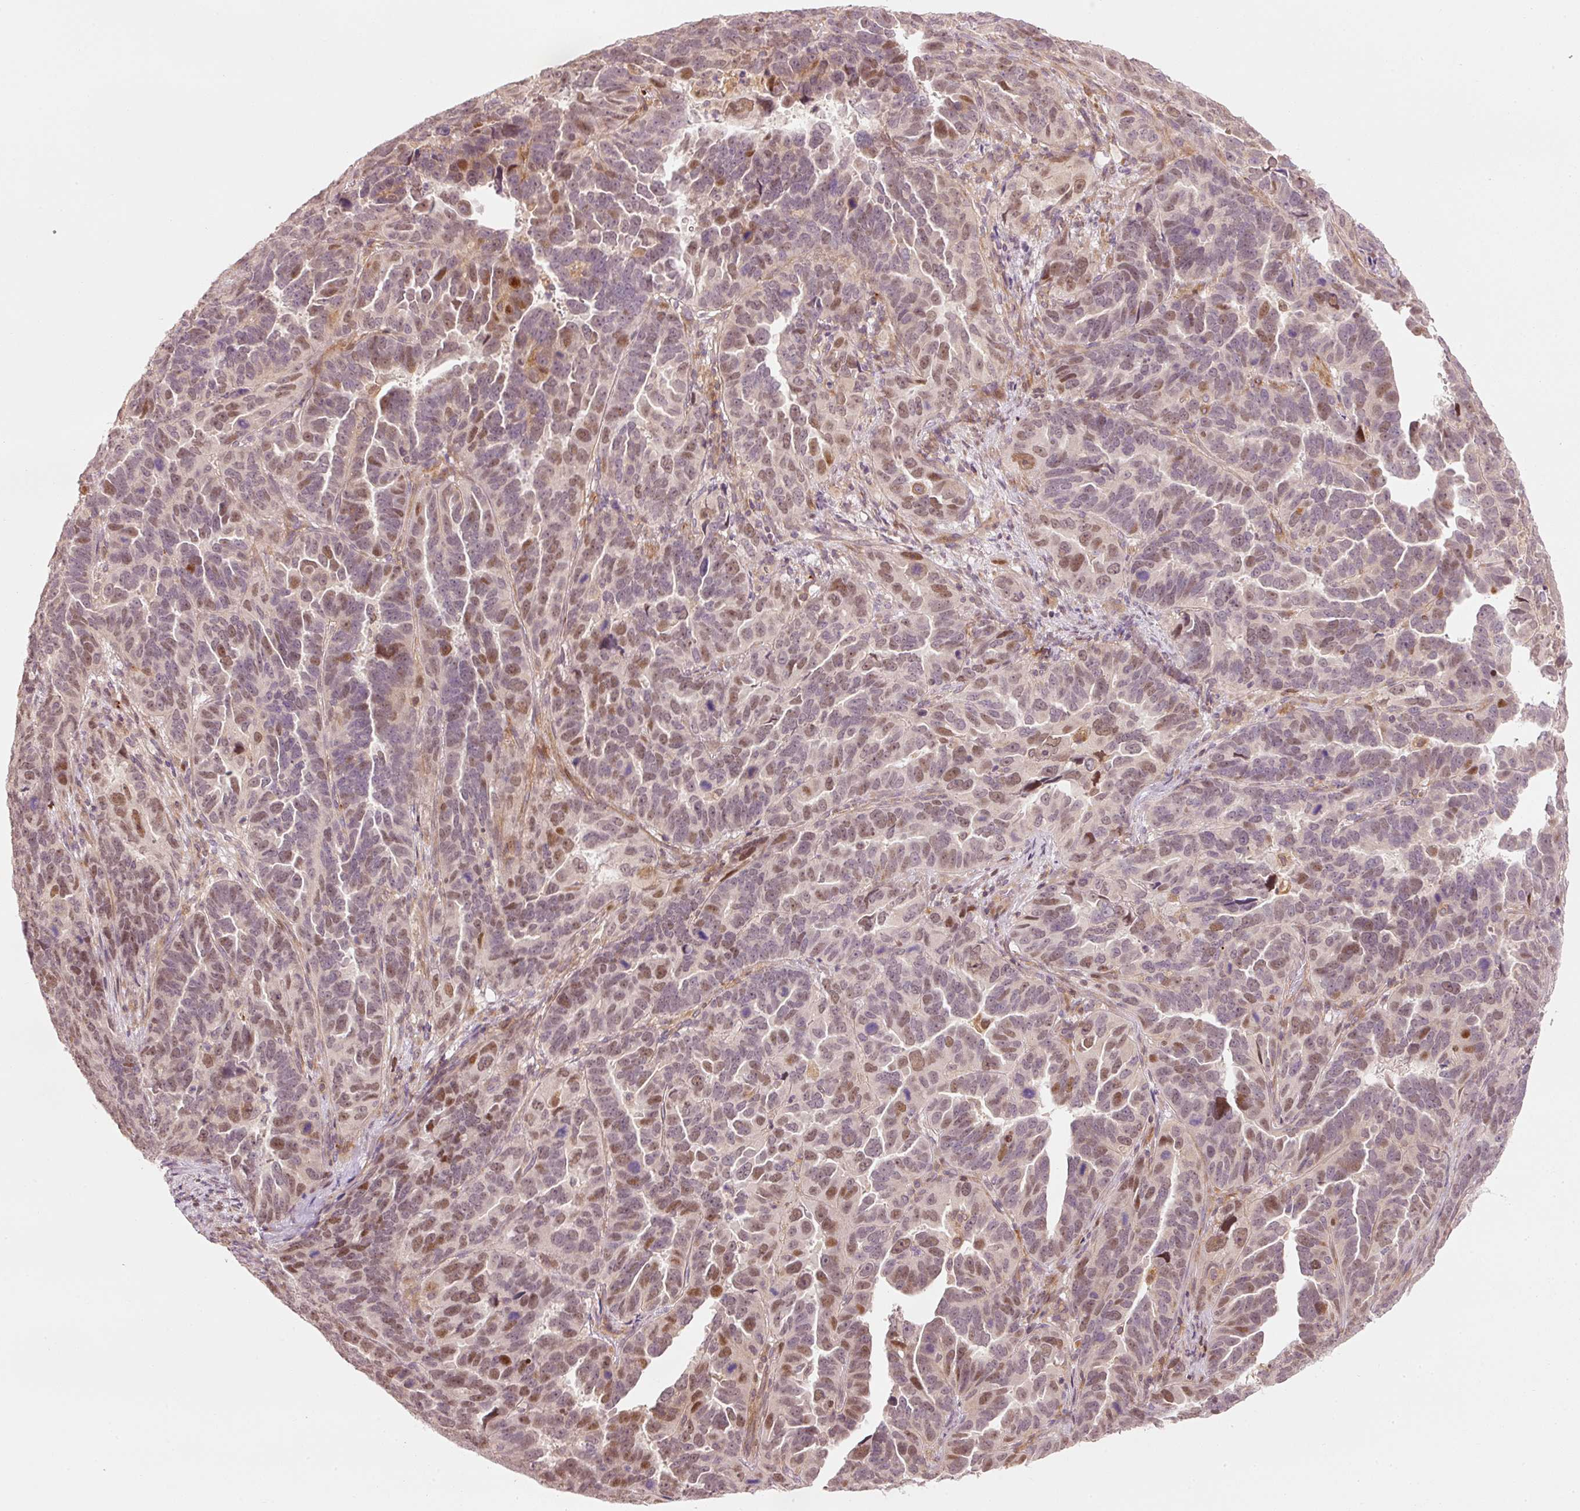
{"staining": {"intensity": "moderate", "quantity": "25%-75%", "location": "nuclear"}, "tissue": "endometrial cancer", "cell_type": "Tumor cells", "image_type": "cancer", "snomed": [{"axis": "morphology", "description": "Adenocarcinoma, NOS"}, {"axis": "topography", "description": "Endometrium"}], "caption": "This image demonstrates immunohistochemistry staining of adenocarcinoma (endometrial), with medium moderate nuclear positivity in about 25%-75% of tumor cells.", "gene": "TREX2", "patient": {"sex": "female", "age": 65}}